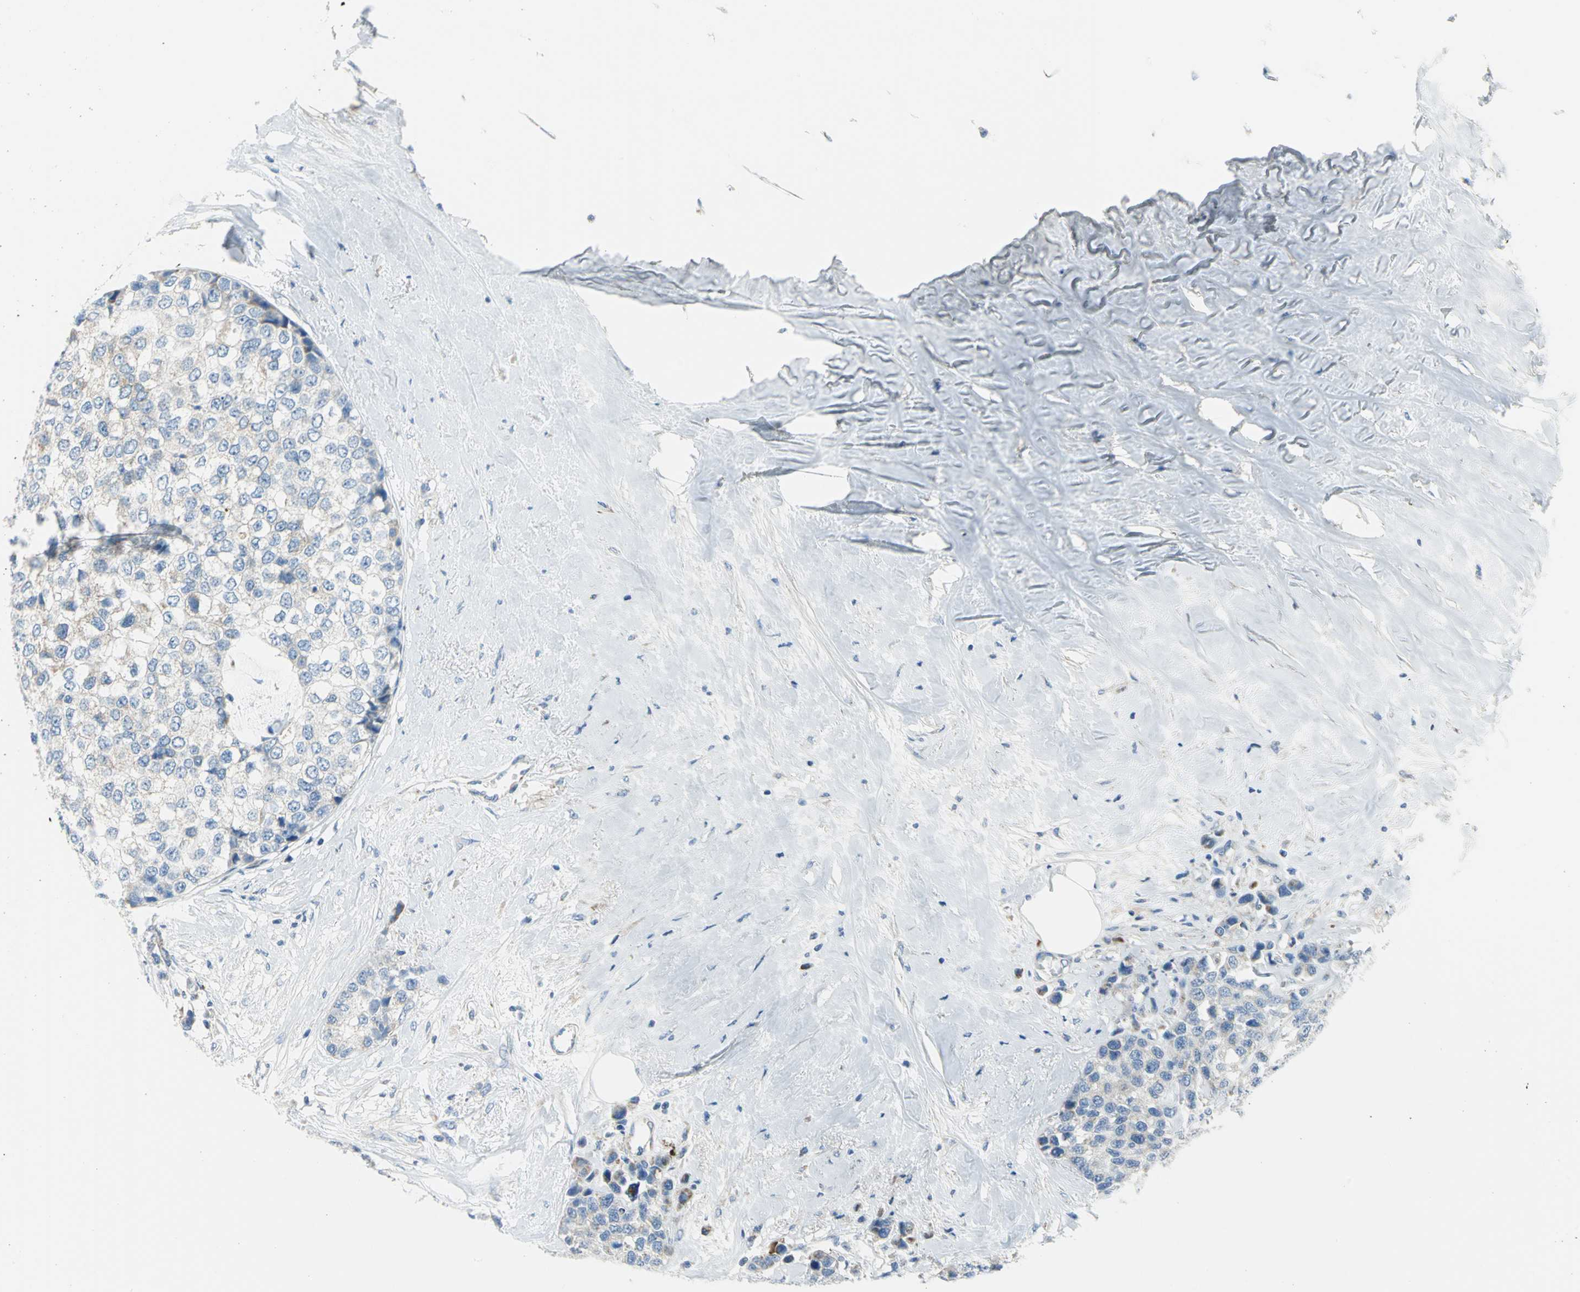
{"staining": {"intensity": "weak", "quantity": "25%-75%", "location": "cytoplasmic/membranous"}, "tissue": "breast cancer", "cell_type": "Tumor cells", "image_type": "cancer", "snomed": [{"axis": "morphology", "description": "Duct carcinoma"}, {"axis": "topography", "description": "Breast"}], "caption": "This micrograph shows breast cancer (invasive ductal carcinoma) stained with IHC to label a protein in brown. The cytoplasmic/membranous of tumor cells show weak positivity for the protein. Nuclei are counter-stained blue.", "gene": "ALOX15", "patient": {"sex": "female", "age": 51}}